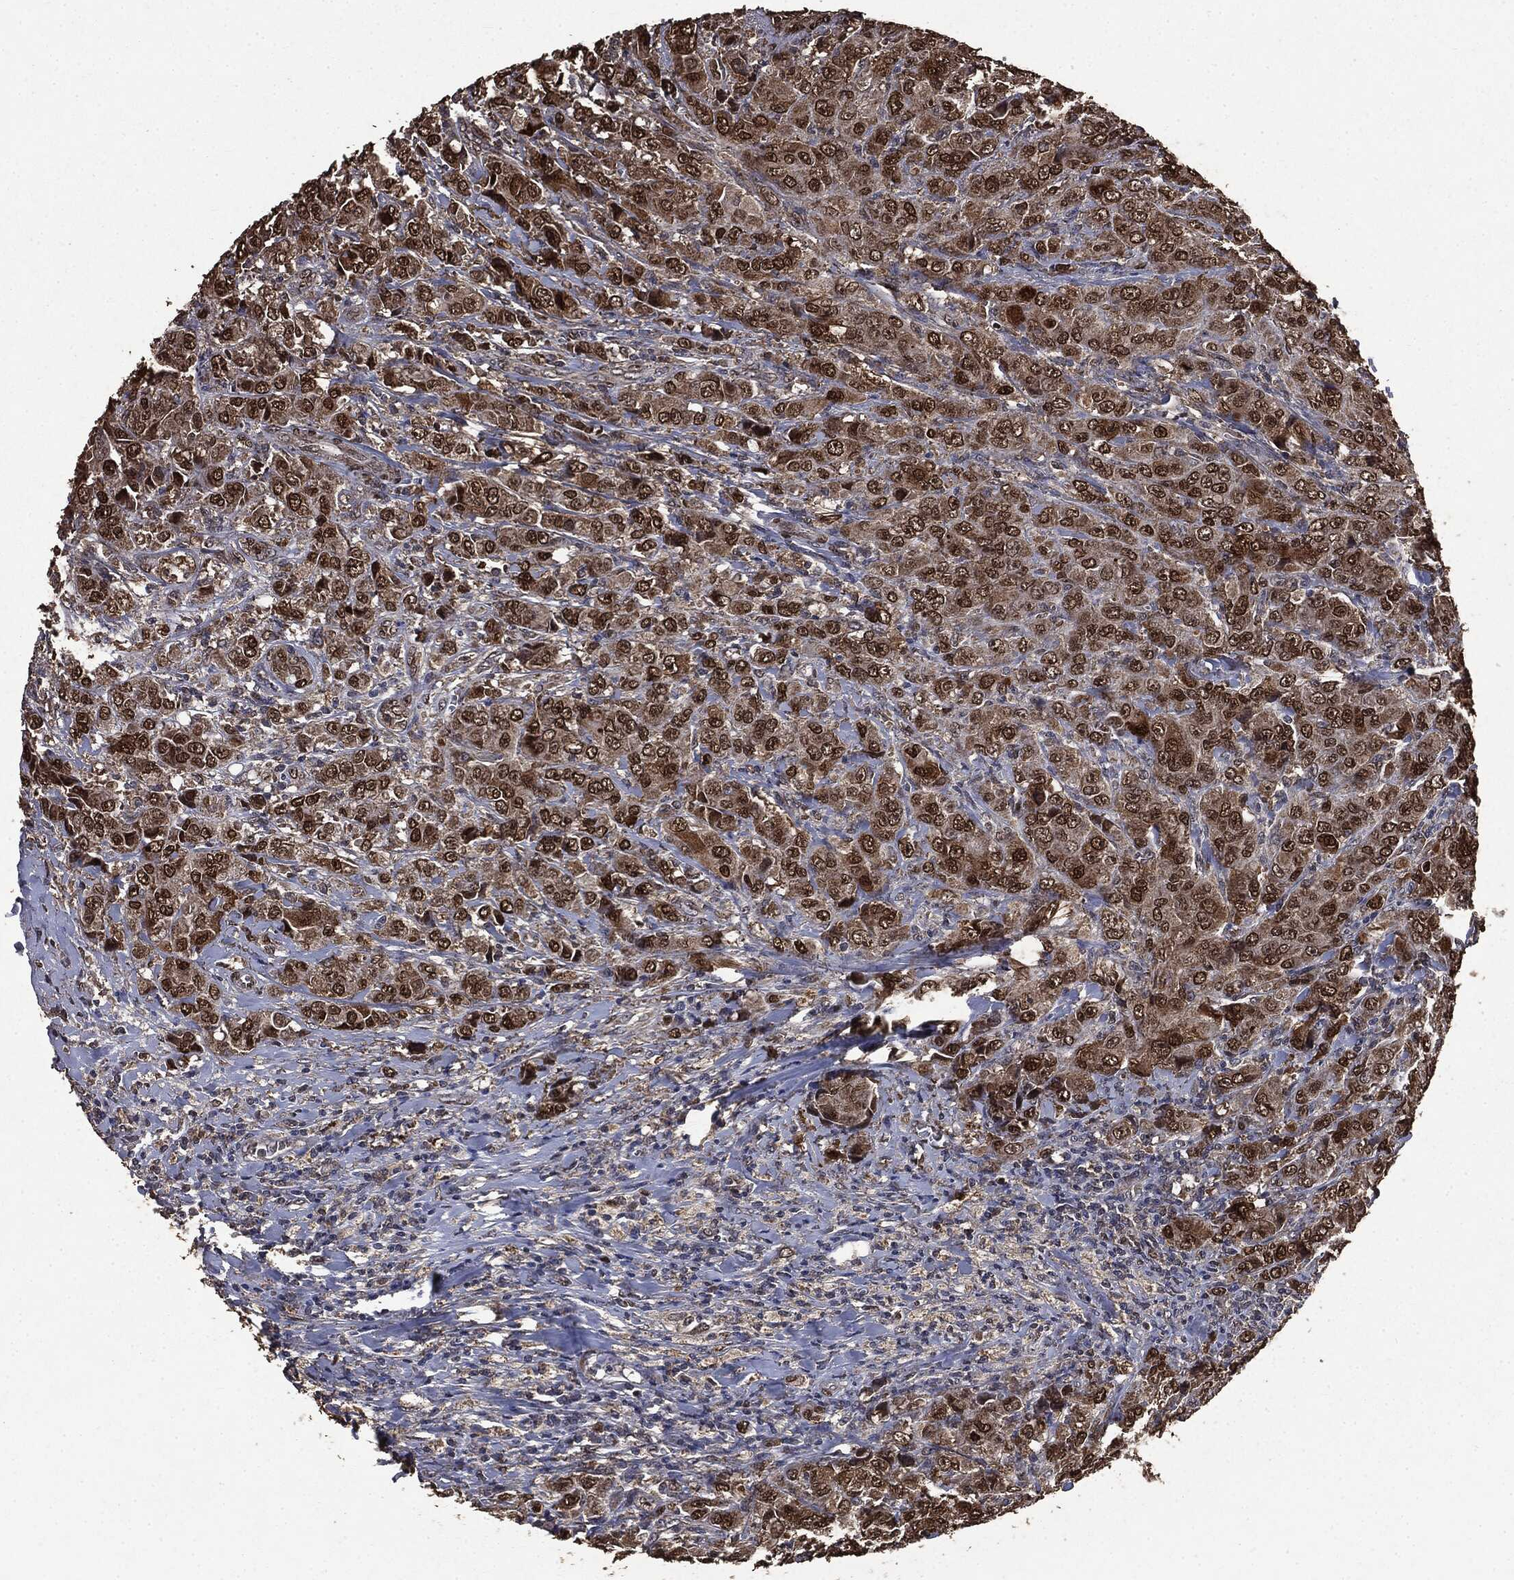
{"staining": {"intensity": "strong", "quantity": ">75%", "location": "cytoplasmic/membranous,nuclear"}, "tissue": "breast cancer", "cell_type": "Tumor cells", "image_type": "cancer", "snomed": [{"axis": "morphology", "description": "Duct carcinoma"}, {"axis": "topography", "description": "Breast"}], "caption": "Invasive ductal carcinoma (breast) tissue shows strong cytoplasmic/membranous and nuclear expression in about >75% of tumor cells (Stains: DAB in brown, nuclei in blue, Microscopy: brightfield microscopy at high magnification).", "gene": "PPP6R2", "patient": {"sex": "female", "age": 43}}